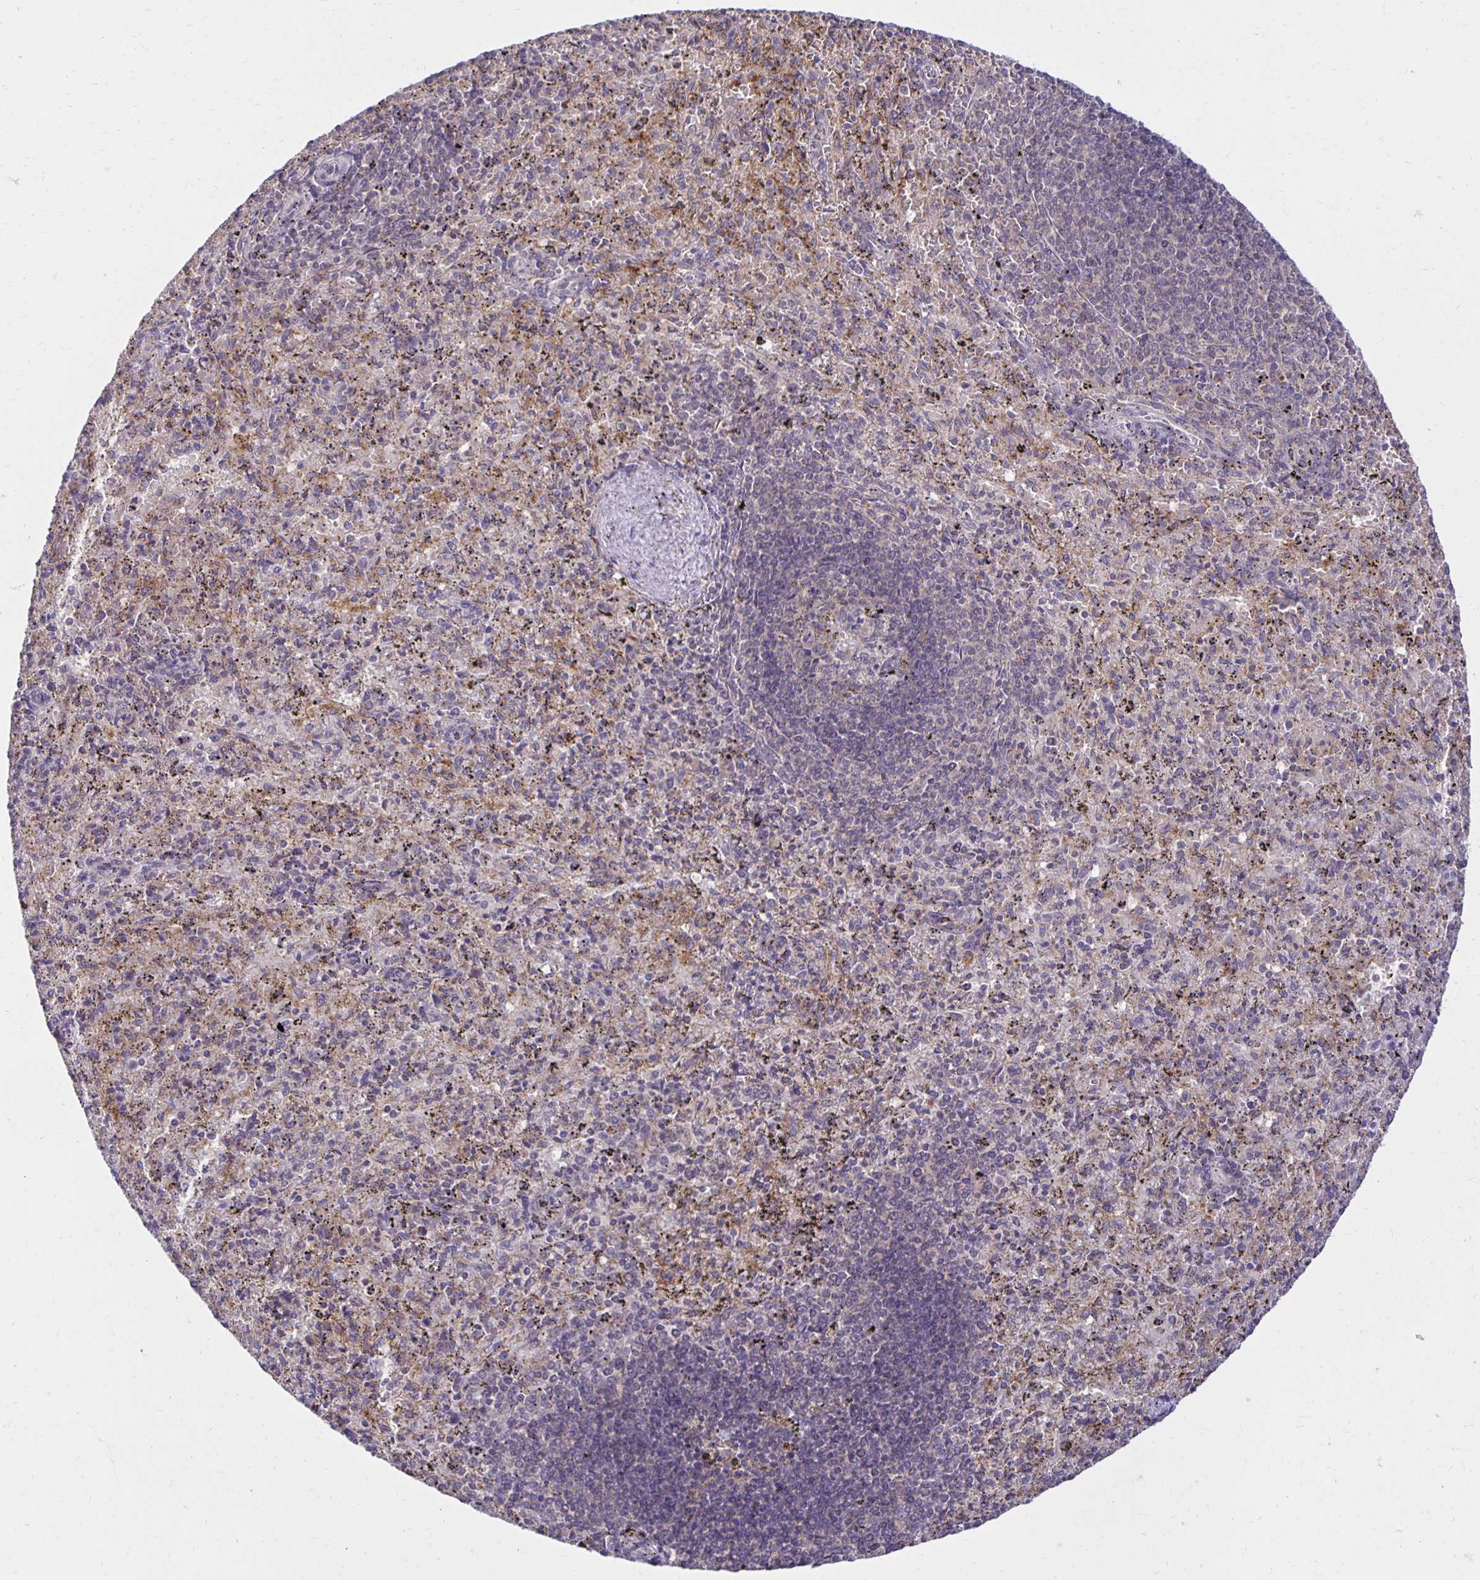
{"staining": {"intensity": "negative", "quantity": "none", "location": "none"}, "tissue": "spleen", "cell_type": "Cells in red pulp", "image_type": "normal", "snomed": [{"axis": "morphology", "description": "Normal tissue, NOS"}, {"axis": "topography", "description": "Spleen"}], "caption": "Immunohistochemistry photomicrograph of benign spleen: spleen stained with DAB (3,3'-diaminobenzidine) demonstrates no significant protein positivity in cells in red pulp. (IHC, brightfield microscopy, high magnification).", "gene": "MIEN1", "patient": {"sex": "male", "age": 57}}